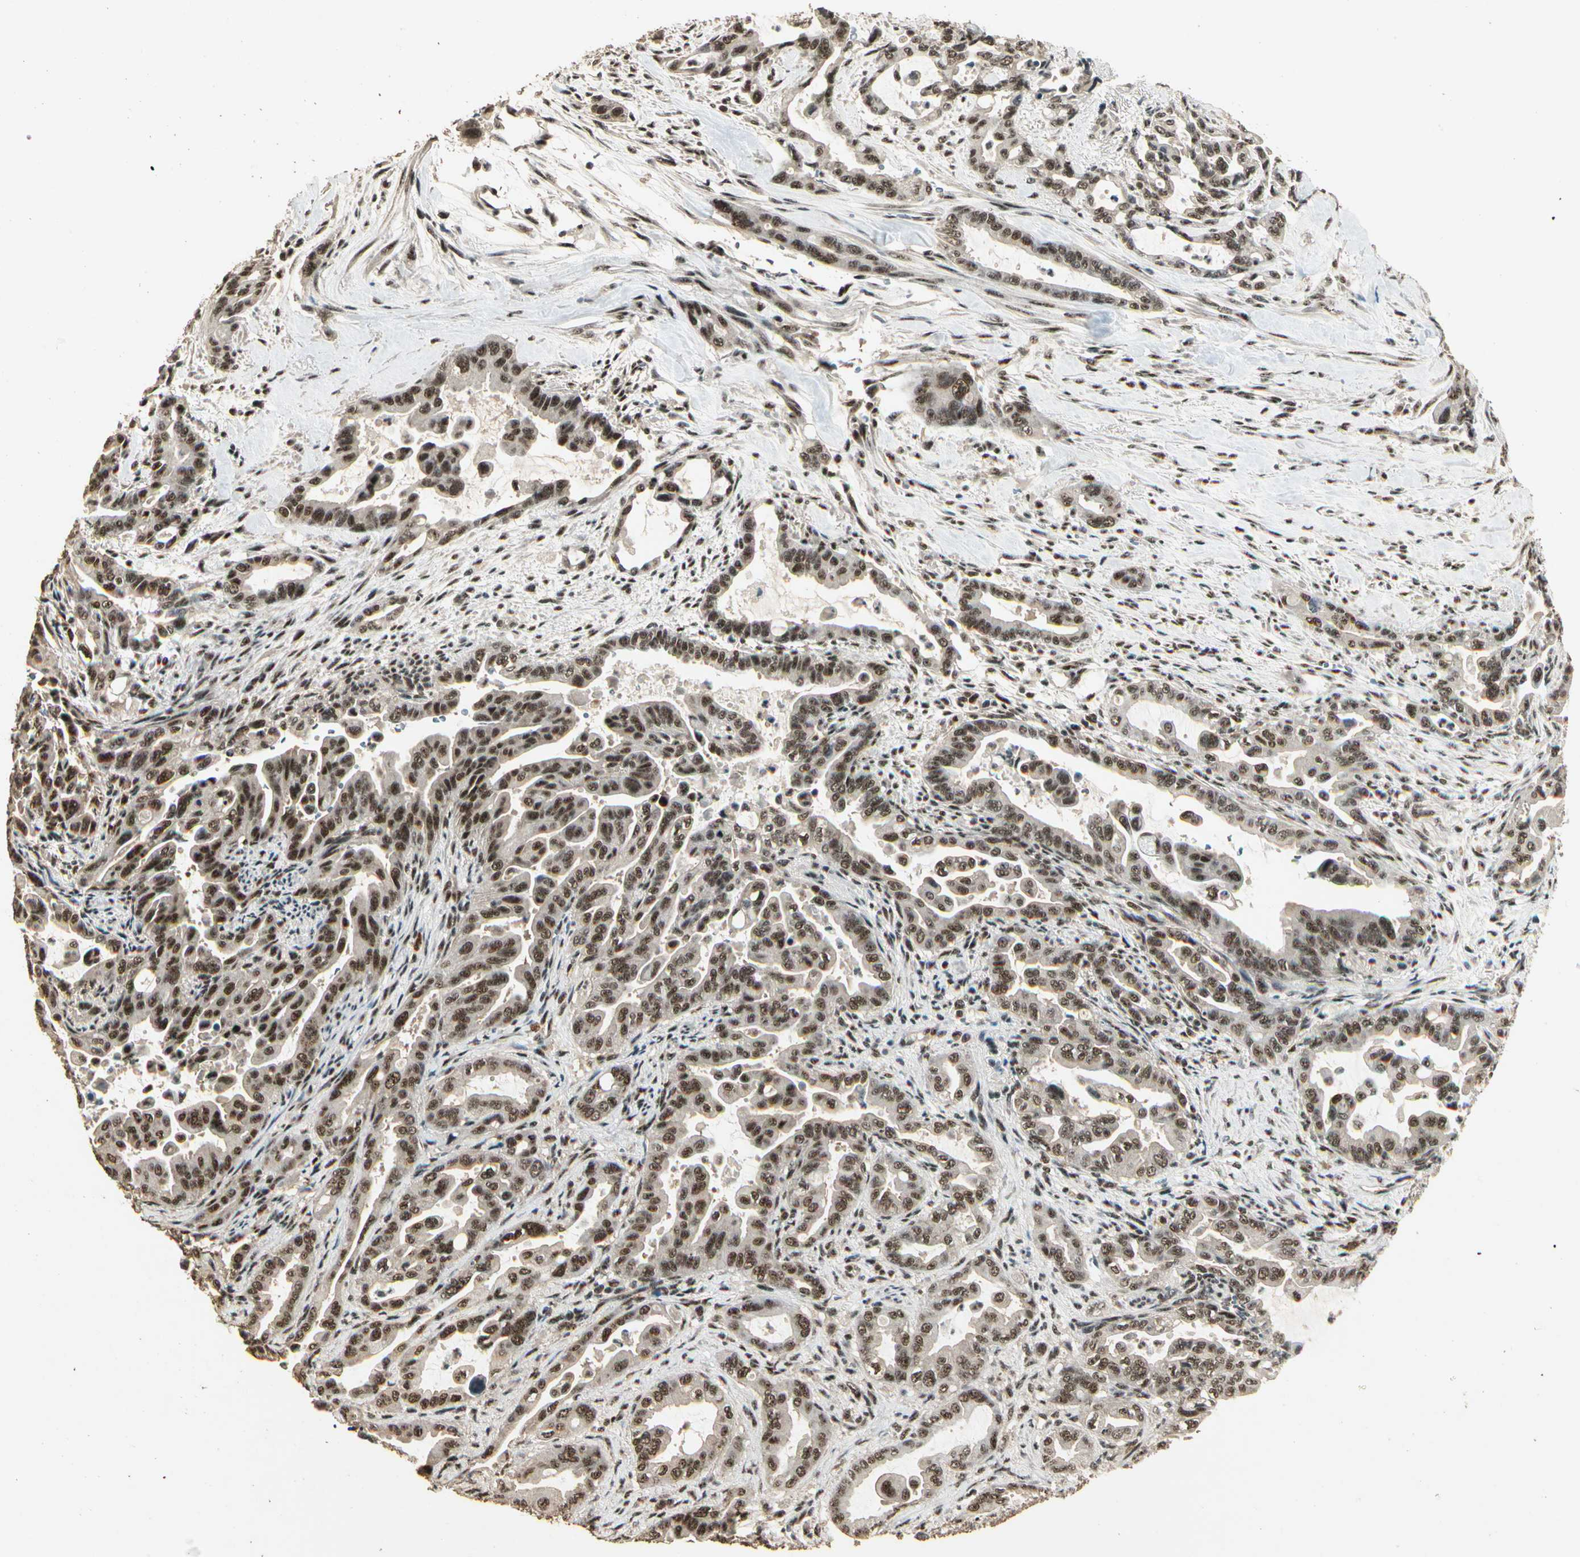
{"staining": {"intensity": "moderate", "quantity": ">75%", "location": "nuclear"}, "tissue": "pancreatic cancer", "cell_type": "Tumor cells", "image_type": "cancer", "snomed": [{"axis": "morphology", "description": "Adenocarcinoma, NOS"}, {"axis": "topography", "description": "Pancreas"}], "caption": "Protein positivity by immunohistochemistry (IHC) demonstrates moderate nuclear expression in about >75% of tumor cells in pancreatic cancer.", "gene": "RBM25", "patient": {"sex": "male", "age": 70}}